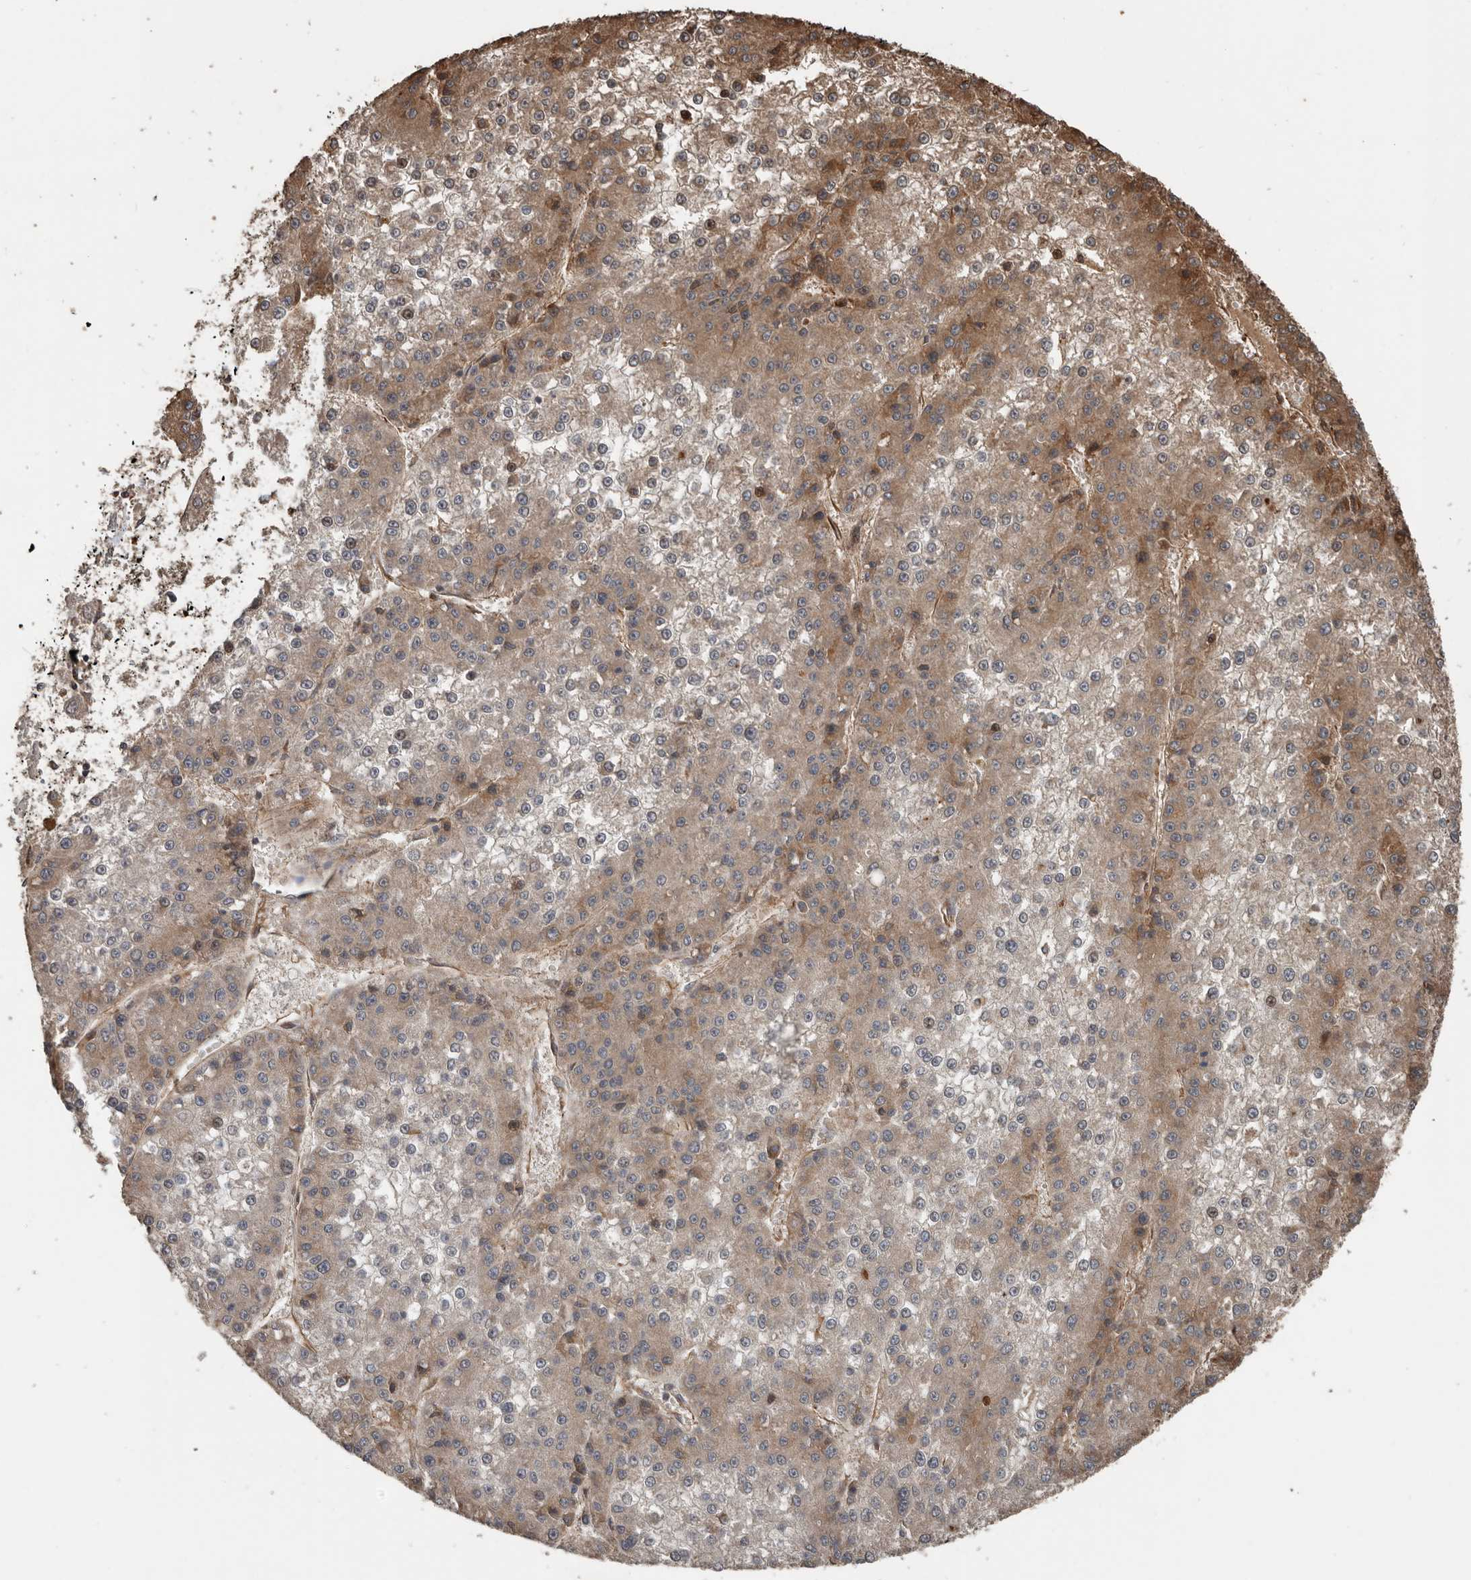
{"staining": {"intensity": "moderate", "quantity": "<25%", "location": "cytoplasmic/membranous"}, "tissue": "liver cancer", "cell_type": "Tumor cells", "image_type": "cancer", "snomed": [{"axis": "morphology", "description": "Carcinoma, Hepatocellular, NOS"}, {"axis": "topography", "description": "Liver"}], "caption": "Moderate cytoplasmic/membranous protein positivity is present in about <25% of tumor cells in hepatocellular carcinoma (liver). (brown staining indicates protein expression, while blue staining denotes nuclei).", "gene": "YOD1", "patient": {"sex": "female", "age": 73}}